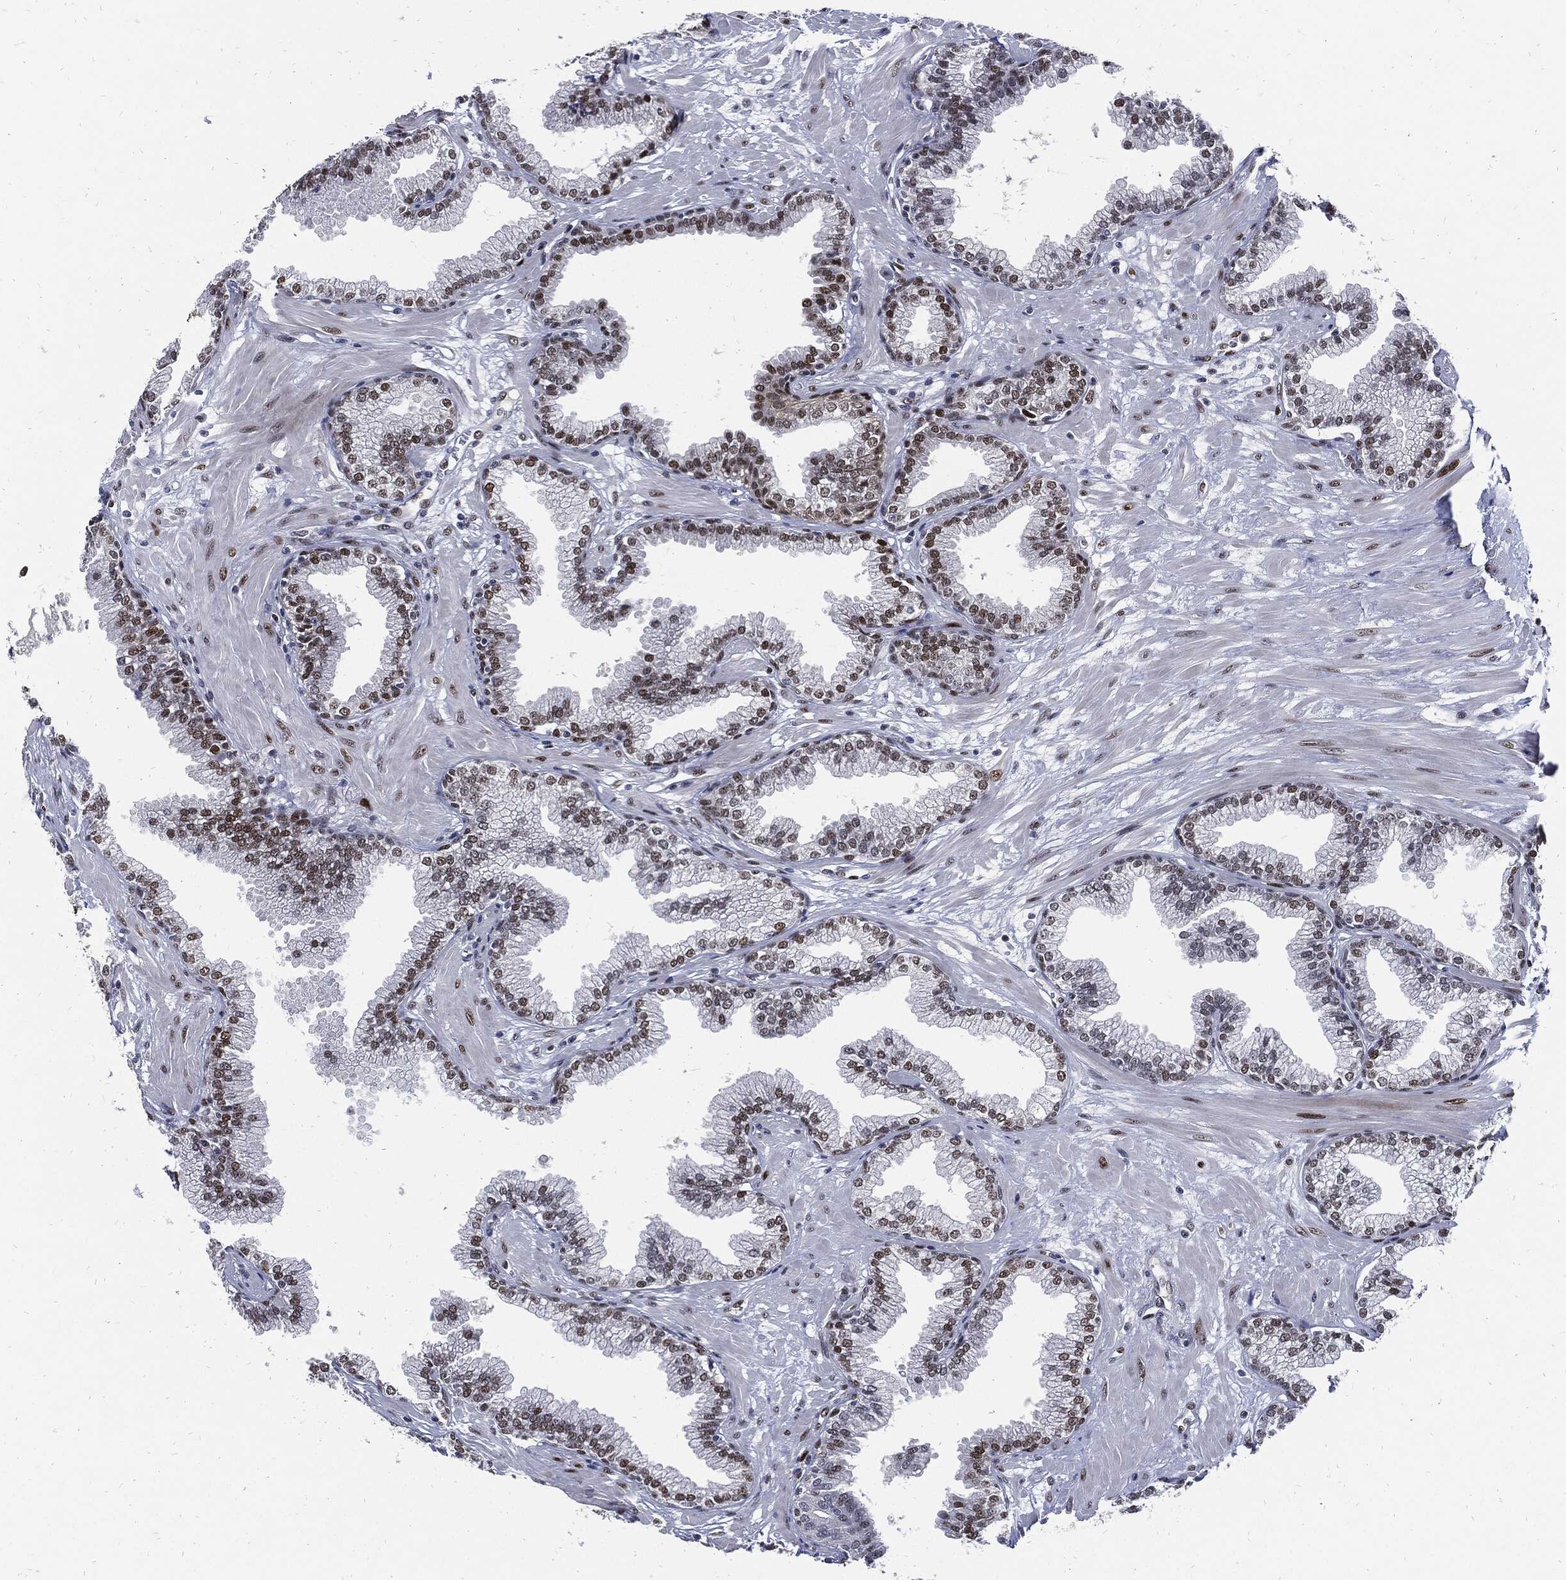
{"staining": {"intensity": "strong", "quantity": "25%-75%", "location": "nuclear"}, "tissue": "prostate", "cell_type": "Glandular cells", "image_type": "normal", "snomed": [{"axis": "morphology", "description": "Normal tissue, NOS"}, {"axis": "topography", "description": "Prostate"}], "caption": "Immunohistochemical staining of unremarkable human prostate reveals strong nuclear protein expression in approximately 25%-75% of glandular cells. The protein is shown in brown color, while the nuclei are stained blue.", "gene": "NBN", "patient": {"sex": "male", "age": 64}}